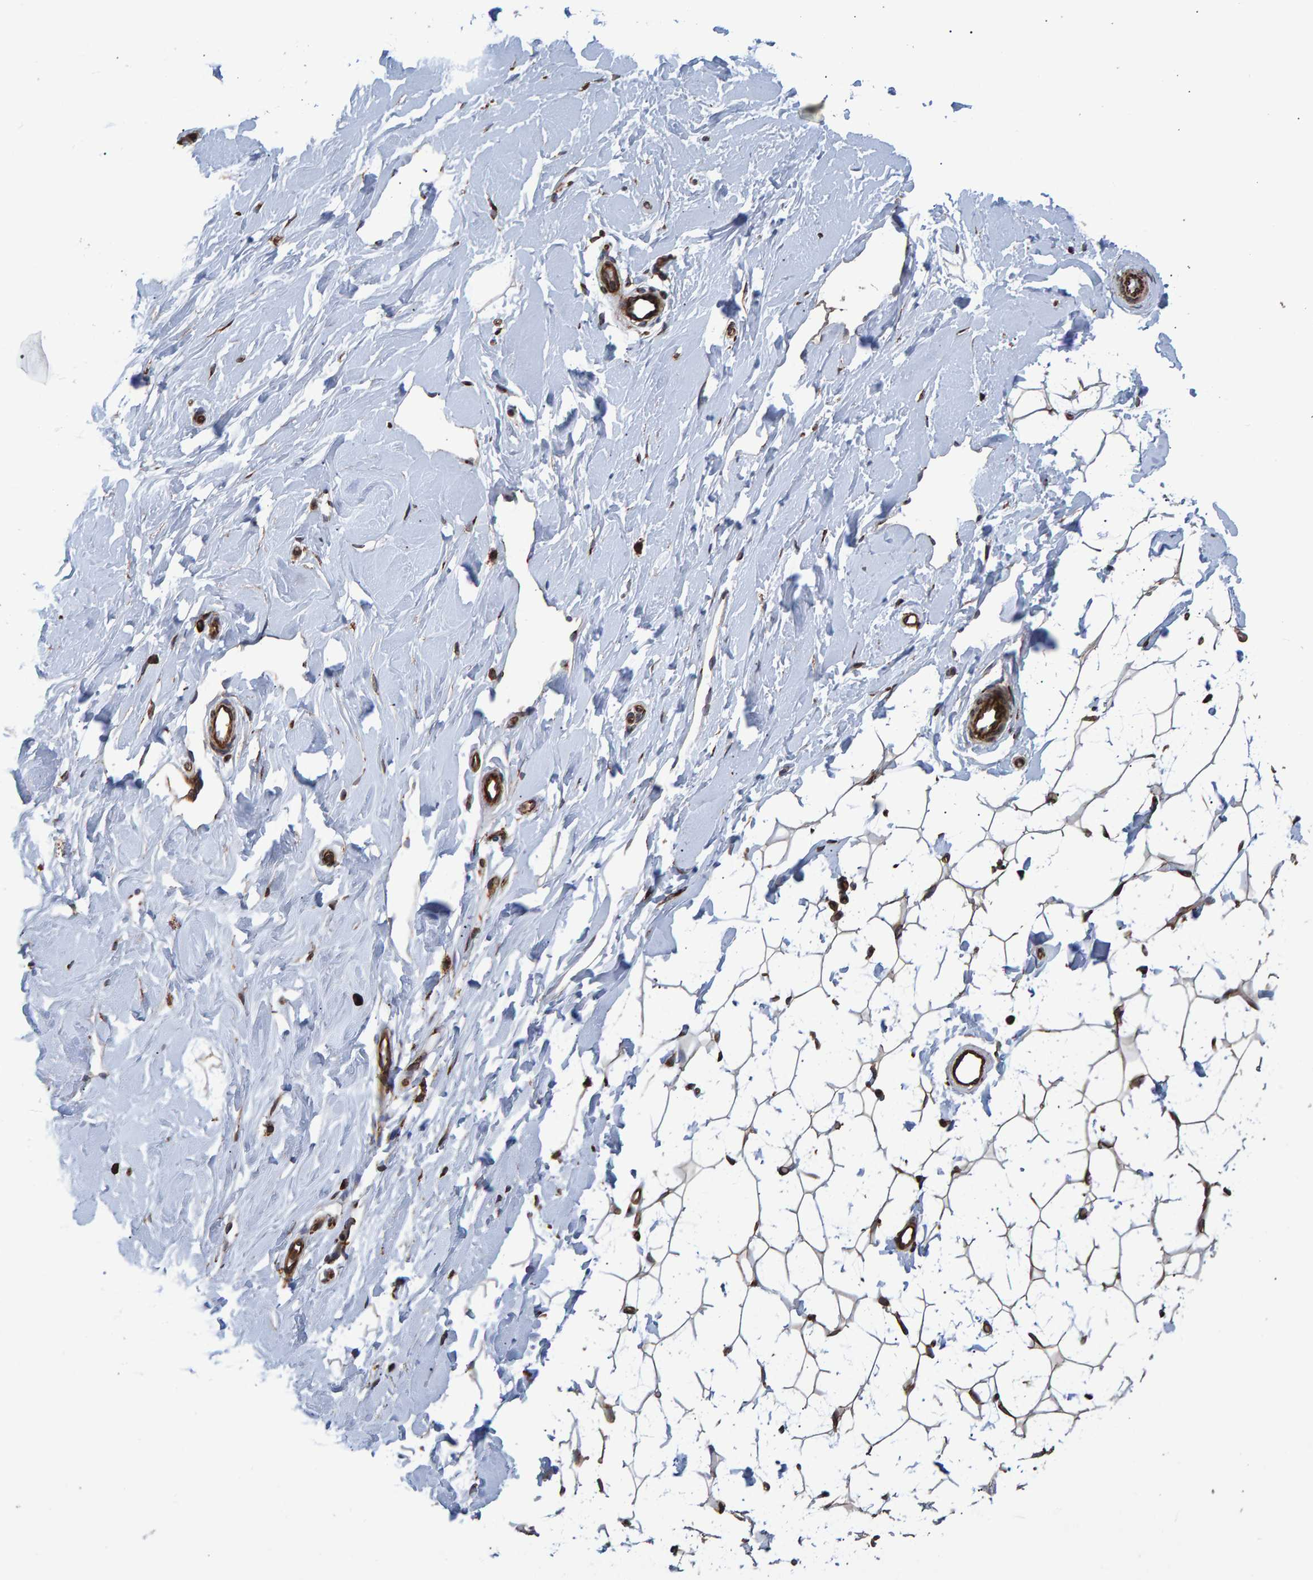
{"staining": {"intensity": "moderate", "quantity": ">75%", "location": "cytoplasmic/membranous"}, "tissue": "breast", "cell_type": "Adipocytes", "image_type": "normal", "snomed": [{"axis": "morphology", "description": "Normal tissue, NOS"}, {"axis": "topography", "description": "Breast"}], "caption": "Approximately >75% of adipocytes in benign breast reveal moderate cytoplasmic/membranous protein positivity as visualized by brown immunohistochemical staining.", "gene": "FAM117A", "patient": {"sex": "female", "age": 23}}